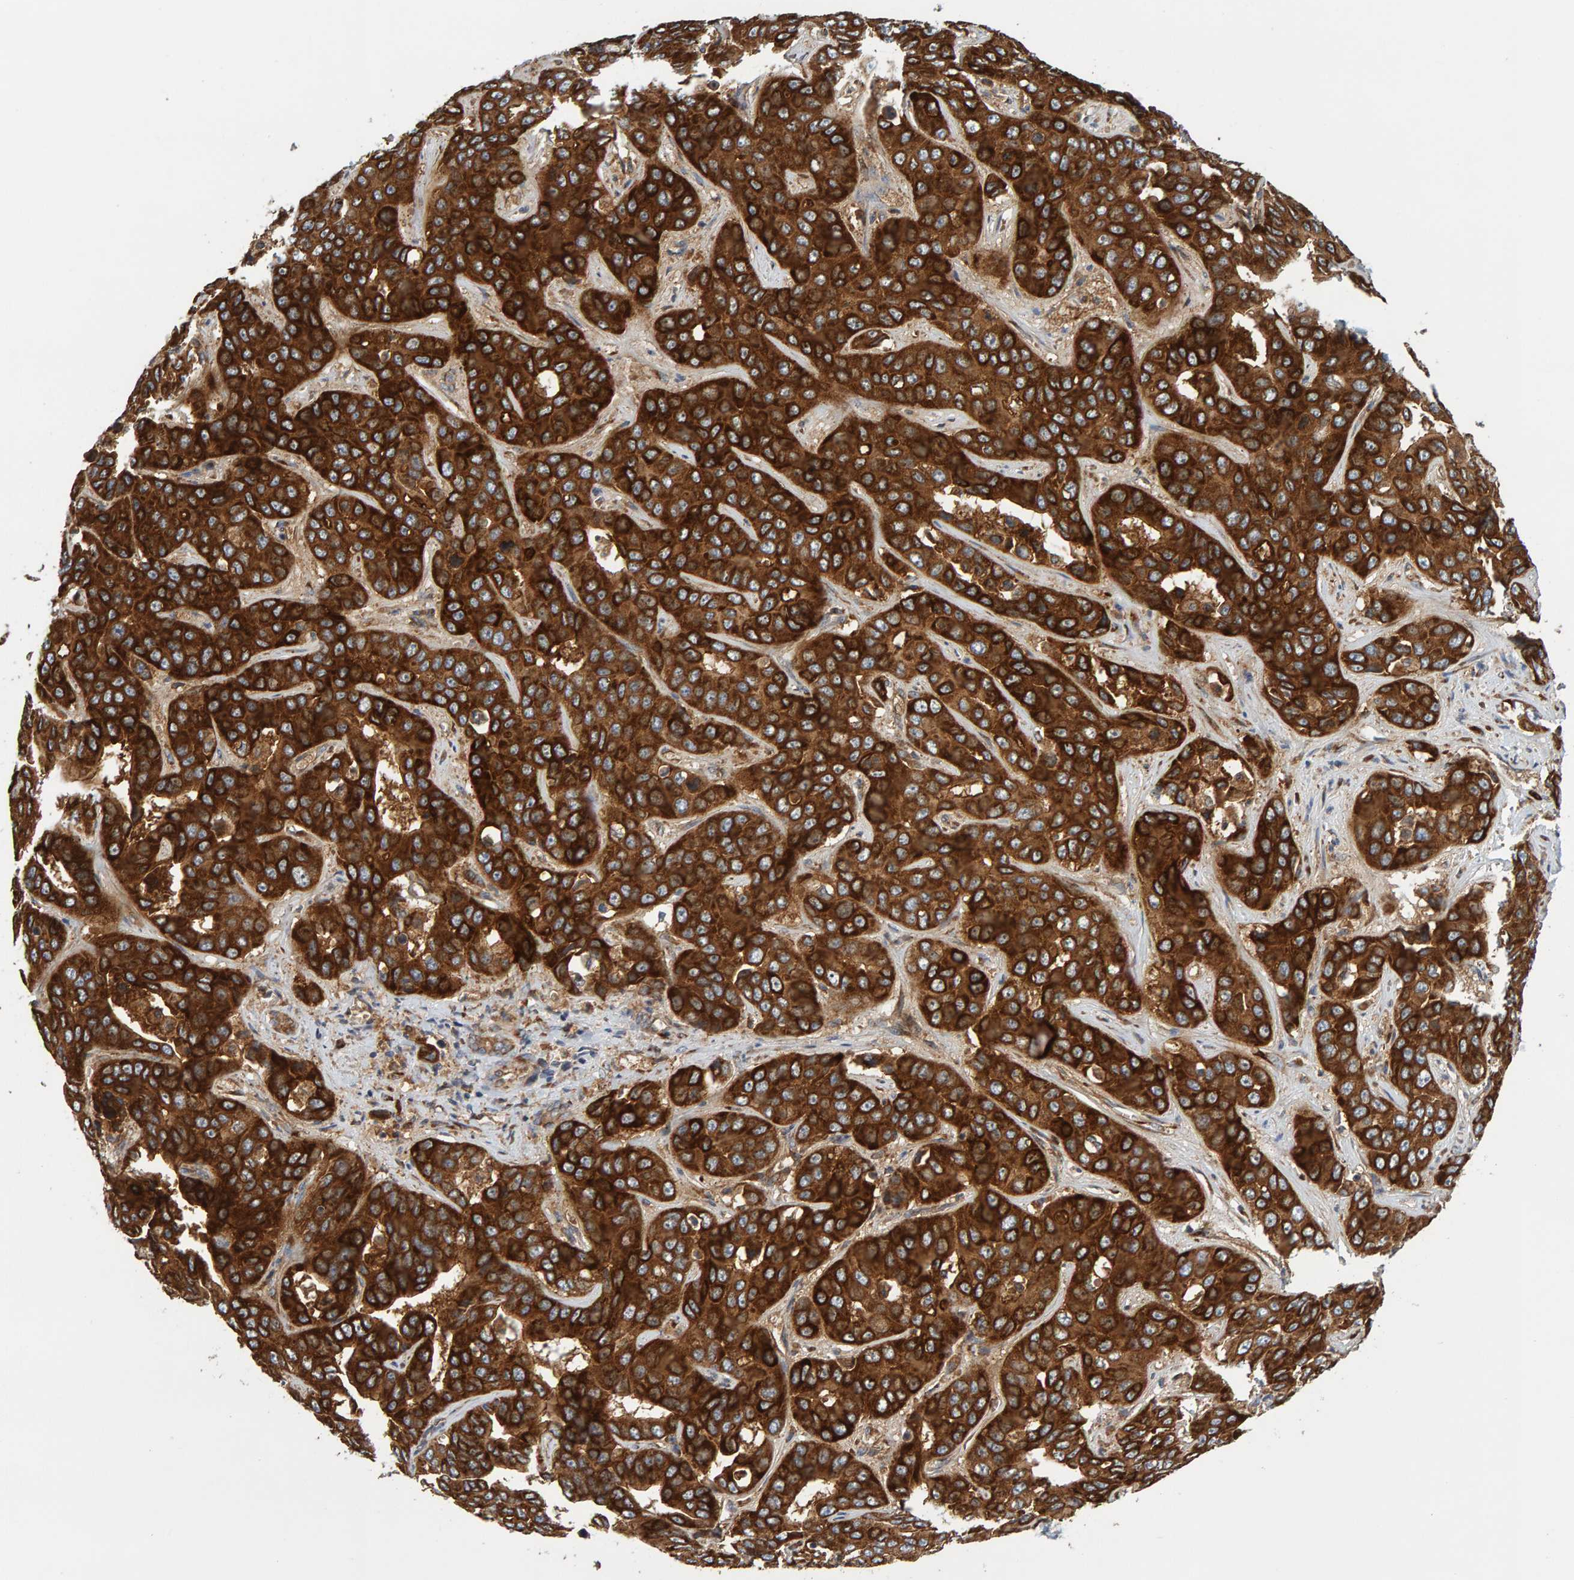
{"staining": {"intensity": "strong", "quantity": ">75%", "location": "cytoplasmic/membranous"}, "tissue": "liver cancer", "cell_type": "Tumor cells", "image_type": "cancer", "snomed": [{"axis": "morphology", "description": "Cholangiocarcinoma"}, {"axis": "topography", "description": "Liver"}], "caption": "DAB immunohistochemical staining of human liver cancer (cholangiocarcinoma) demonstrates strong cytoplasmic/membranous protein staining in about >75% of tumor cells.", "gene": "BAIAP2", "patient": {"sex": "female", "age": 52}}